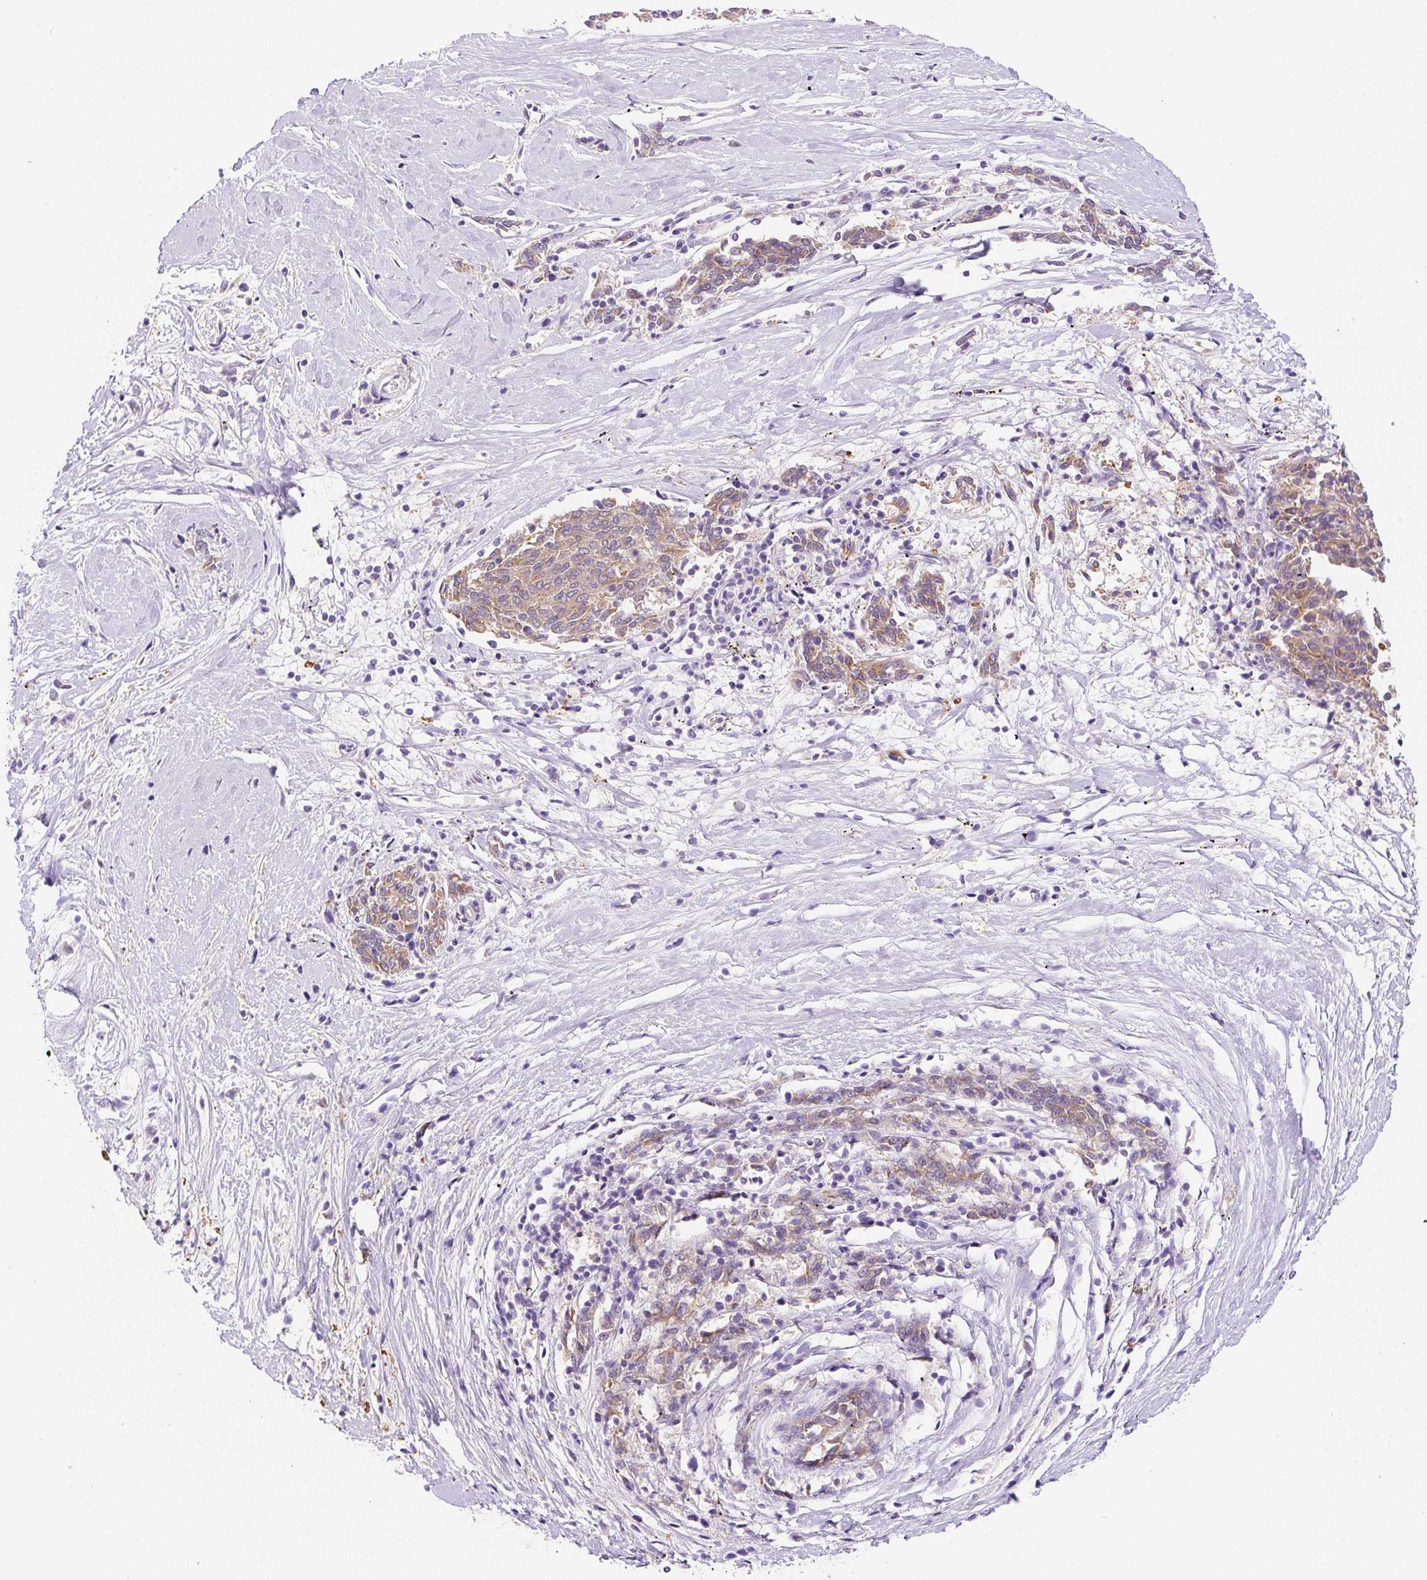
{"staining": {"intensity": "moderate", "quantity": "25%-75%", "location": "cytoplasmic/membranous"}, "tissue": "melanoma", "cell_type": "Tumor cells", "image_type": "cancer", "snomed": [{"axis": "morphology", "description": "Malignant melanoma, NOS"}, {"axis": "topography", "description": "Skin"}], "caption": "Melanoma was stained to show a protein in brown. There is medium levels of moderate cytoplasmic/membranous positivity in approximately 25%-75% of tumor cells.", "gene": "CEBPZOS", "patient": {"sex": "female", "age": 72}}